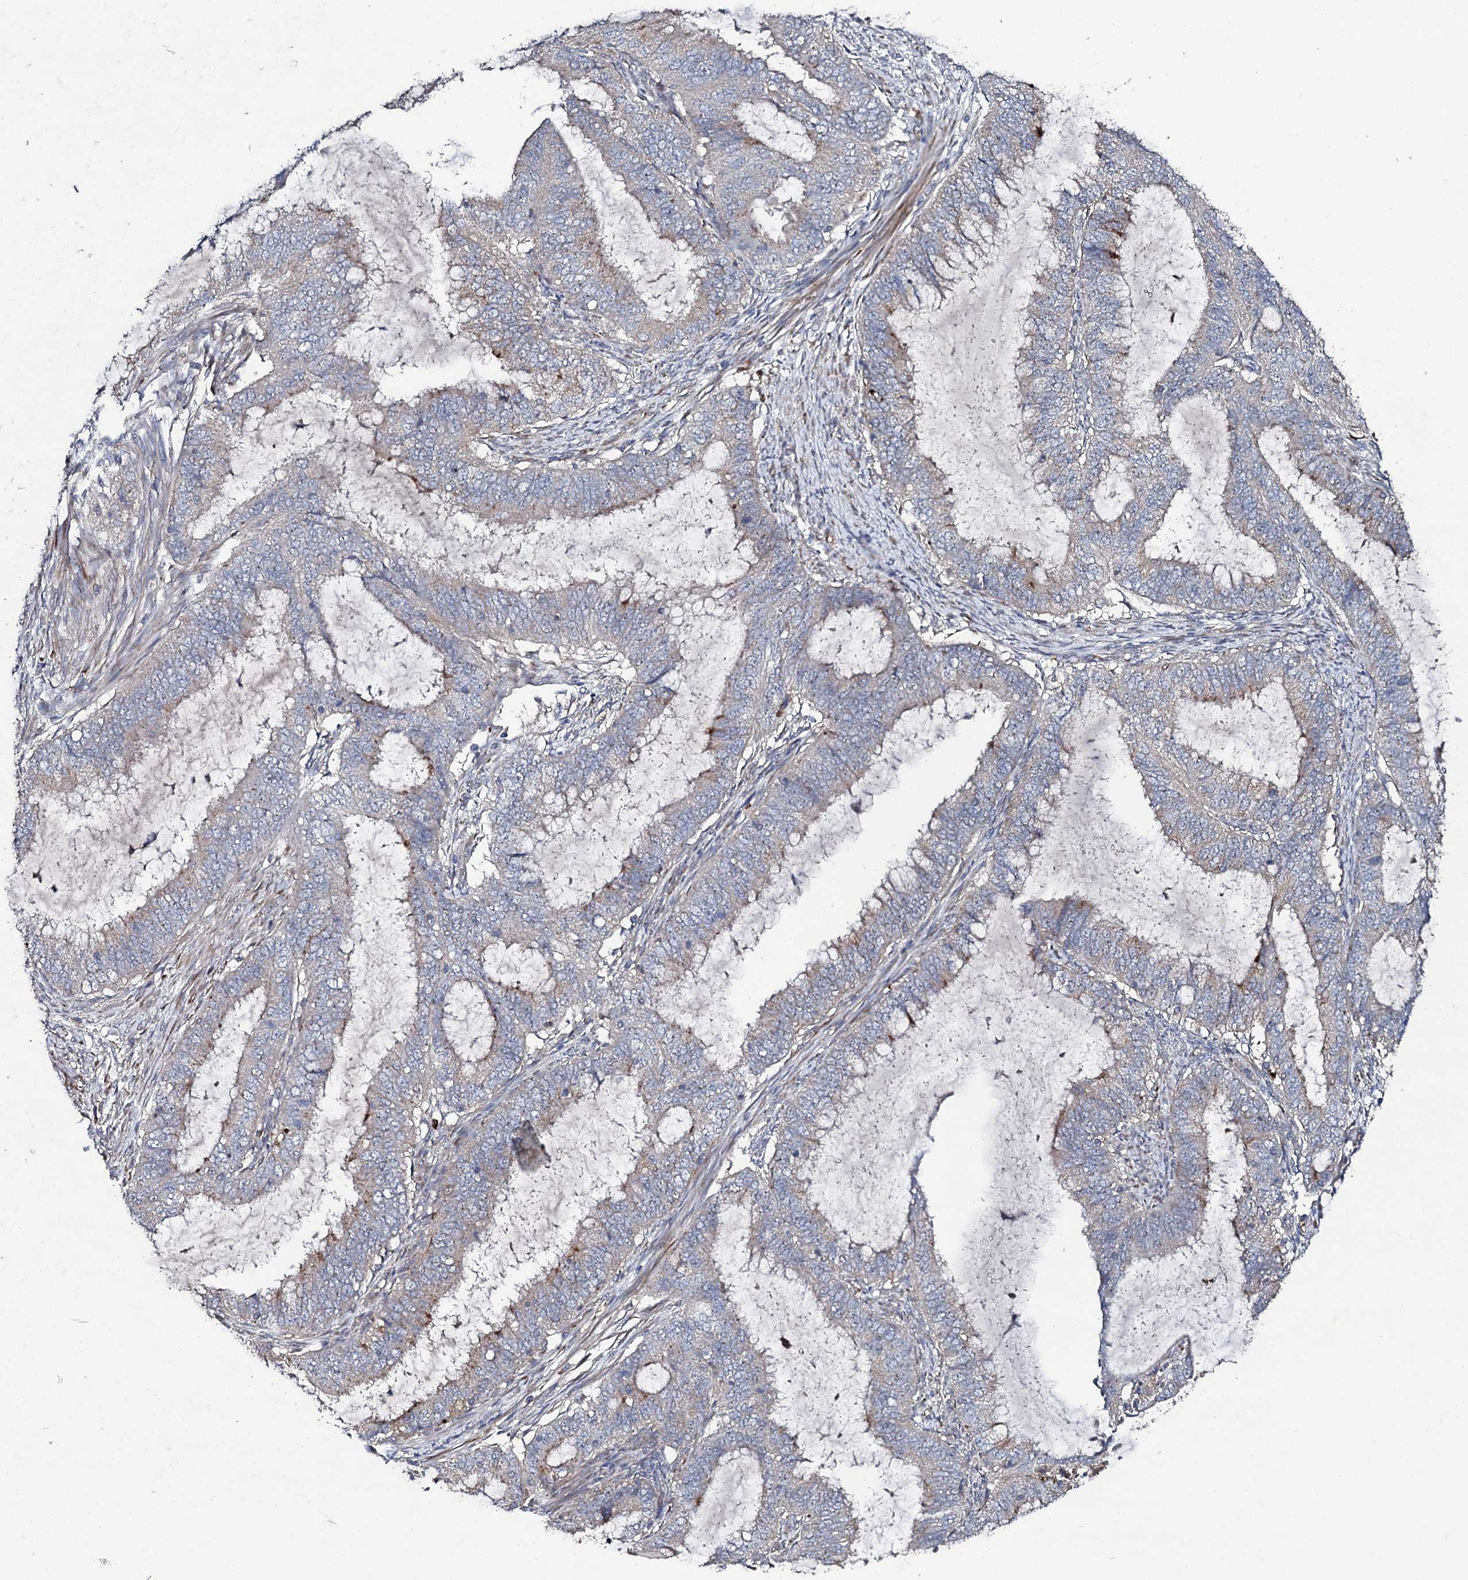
{"staining": {"intensity": "weak", "quantity": "<25%", "location": "cytoplasmic/membranous"}, "tissue": "endometrial cancer", "cell_type": "Tumor cells", "image_type": "cancer", "snomed": [{"axis": "morphology", "description": "Adenocarcinoma, NOS"}, {"axis": "topography", "description": "Endometrium"}], "caption": "Immunohistochemistry (IHC) of endometrial cancer demonstrates no positivity in tumor cells. Nuclei are stained in blue.", "gene": "LRRC28", "patient": {"sex": "female", "age": 51}}